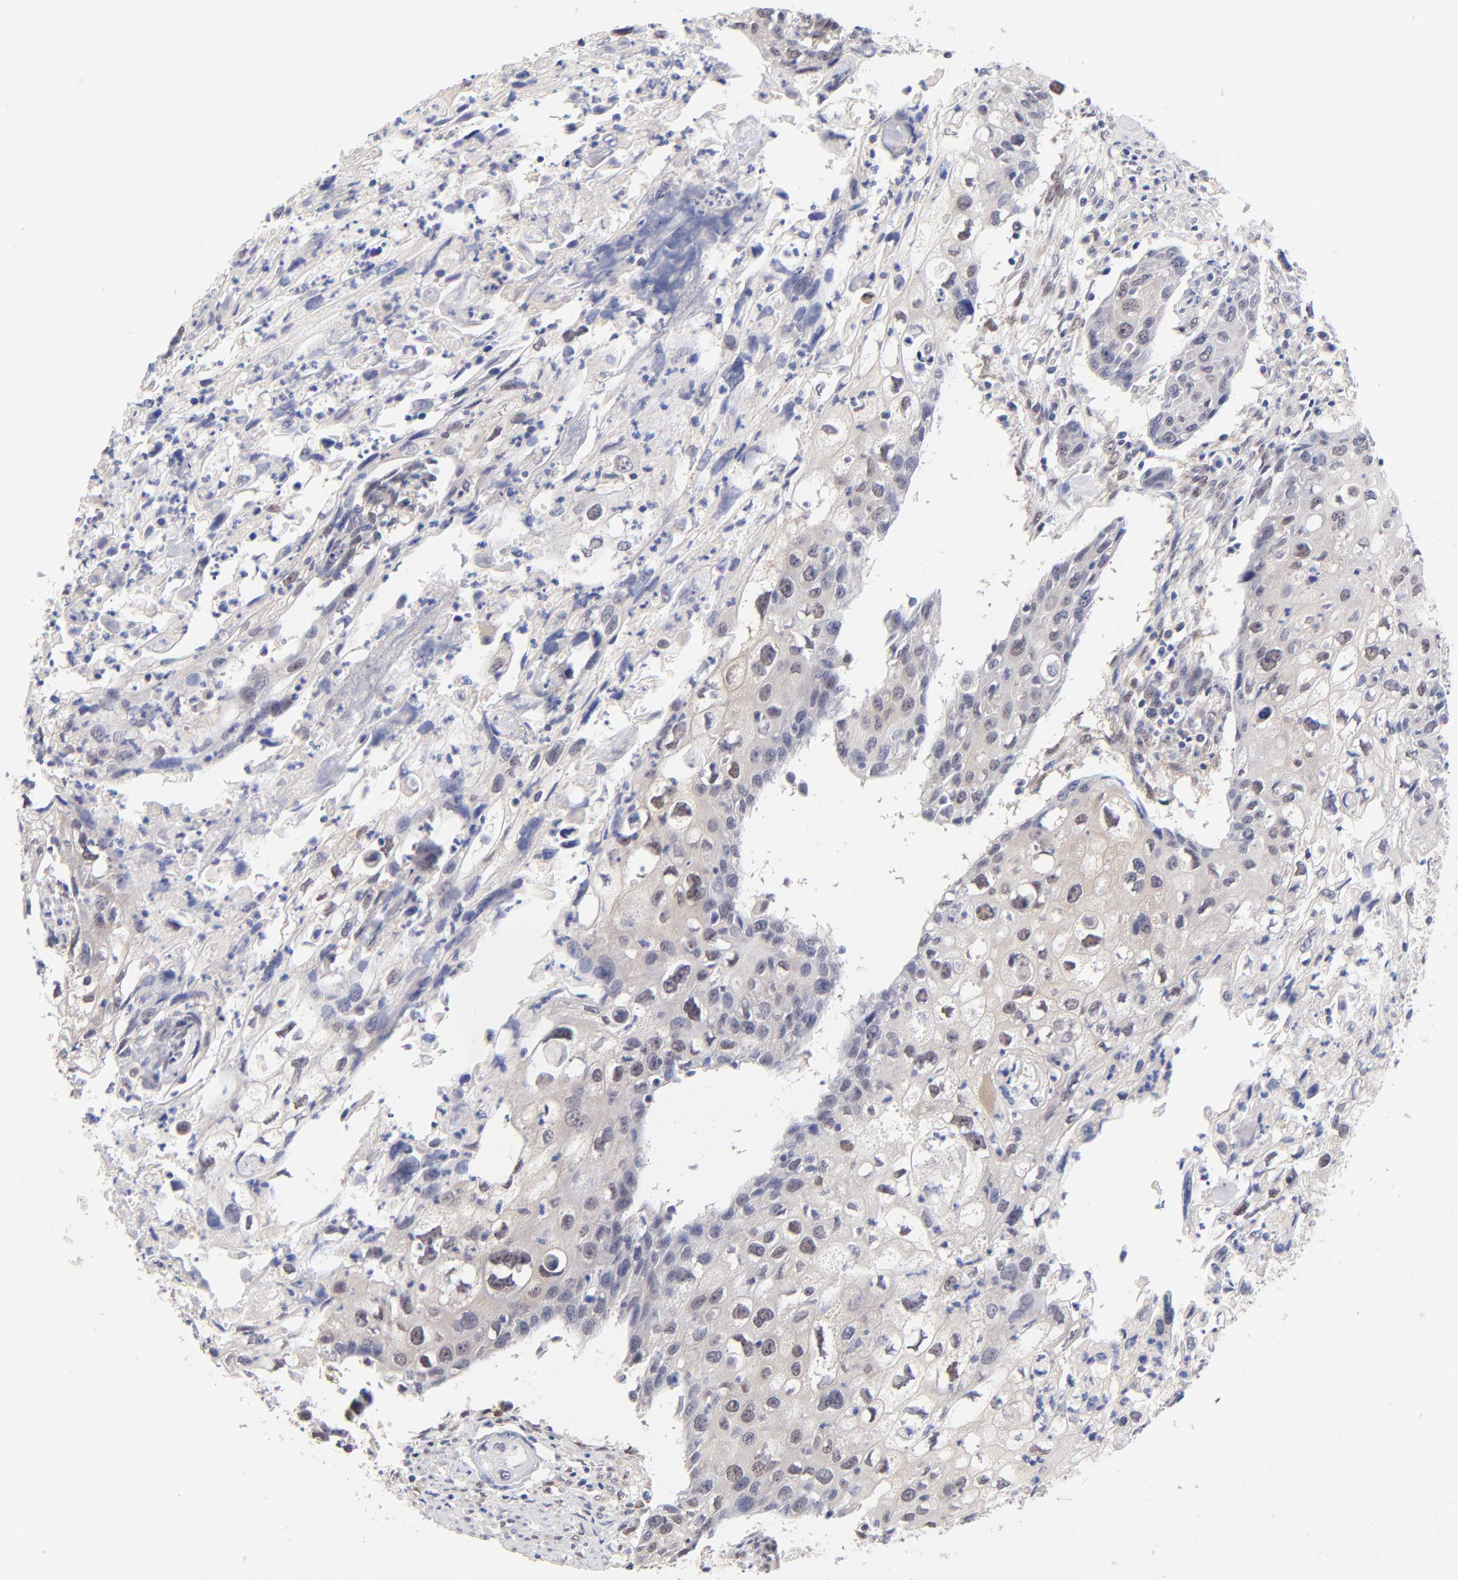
{"staining": {"intensity": "weak", "quantity": "25%-75%", "location": "nuclear"}, "tissue": "urothelial cancer", "cell_type": "Tumor cells", "image_type": "cancer", "snomed": [{"axis": "morphology", "description": "Urothelial carcinoma, High grade"}, {"axis": "topography", "description": "Urinary bladder"}], "caption": "High-grade urothelial carcinoma stained with a brown dye reveals weak nuclear positive staining in about 25%-75% of tumor cells.", "gene": "TXNL1", "patient": {"sex": "male", "age": 54}}